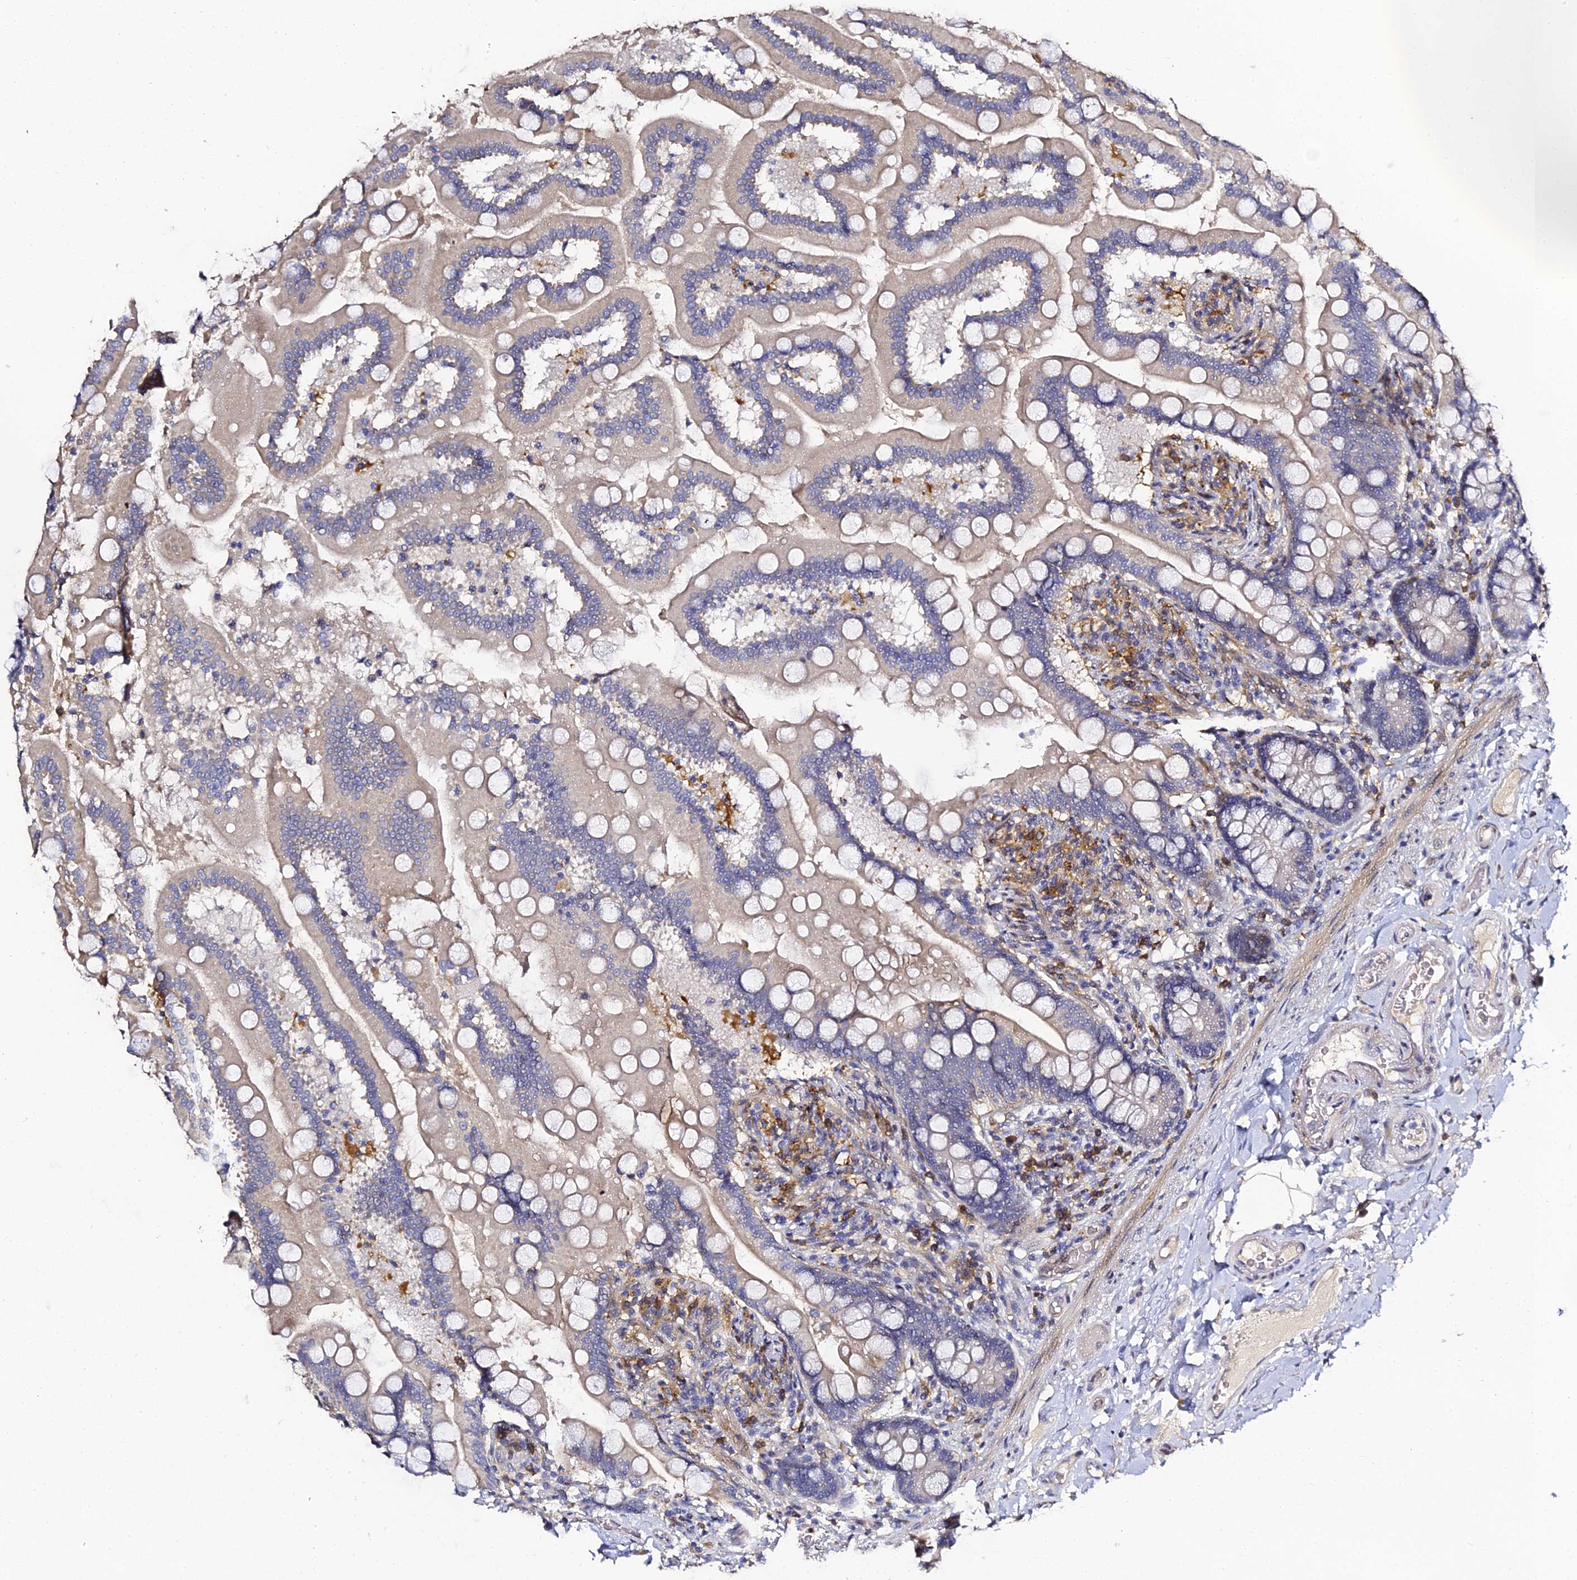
{"staining": {"intensity": "moderate", "quantity": "<25%", "location": "cytoplasmic/membranous"}, "tissue": "small intestine", "cell_type": "Glandular cells", "image_type": "normal", "snomed": [{"axis": "morphology", "description": "Normal tissue, NOS"}, {"axis": "topography", "description": "Small intestine"}], "caption": "Normal small intestine was stained to show a protein in brown. There is low levels of moderate cytoplasmic/membranous staining in about <25% of glandular cells. The protein is shown in brown color, while the nuclei are stained blue.", "gene": "IL4I1", "patient": {"sex": "female", "age": 64}}